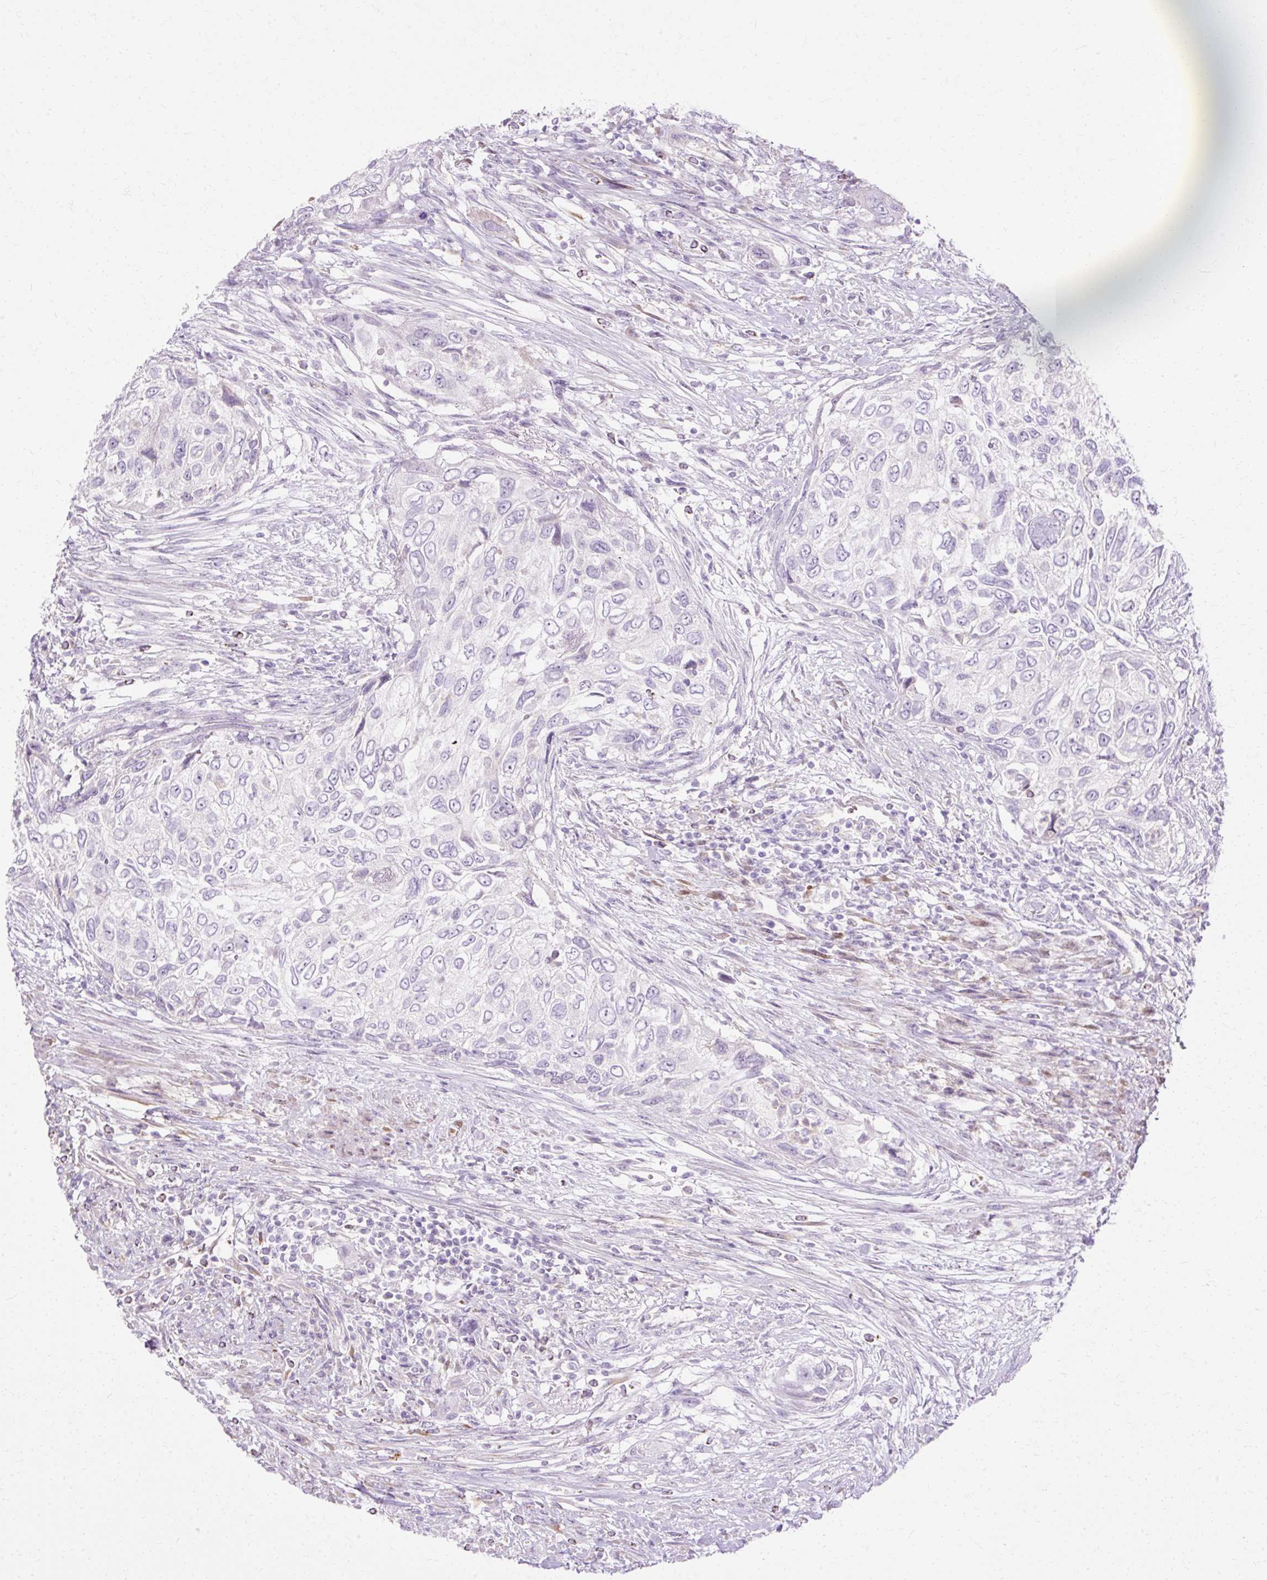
{"staining": {"intensity": "negative", "quantity": "none", "location": "none"}, "tissue": "urothelial cancer", "cell_type": "Tumor cells", "image_type": "cancer", "snomed": [{"axis": "morphology", "description": "Urothelial carcinoma, High grade"}, {"axis": "topography", "description": "Urinary bladder"}], "caption": "There is no significant staining in tumor cells of urothelial cancer.", "gene": "HSD11B1", "patient": {"sex": "female", "age": 60}}